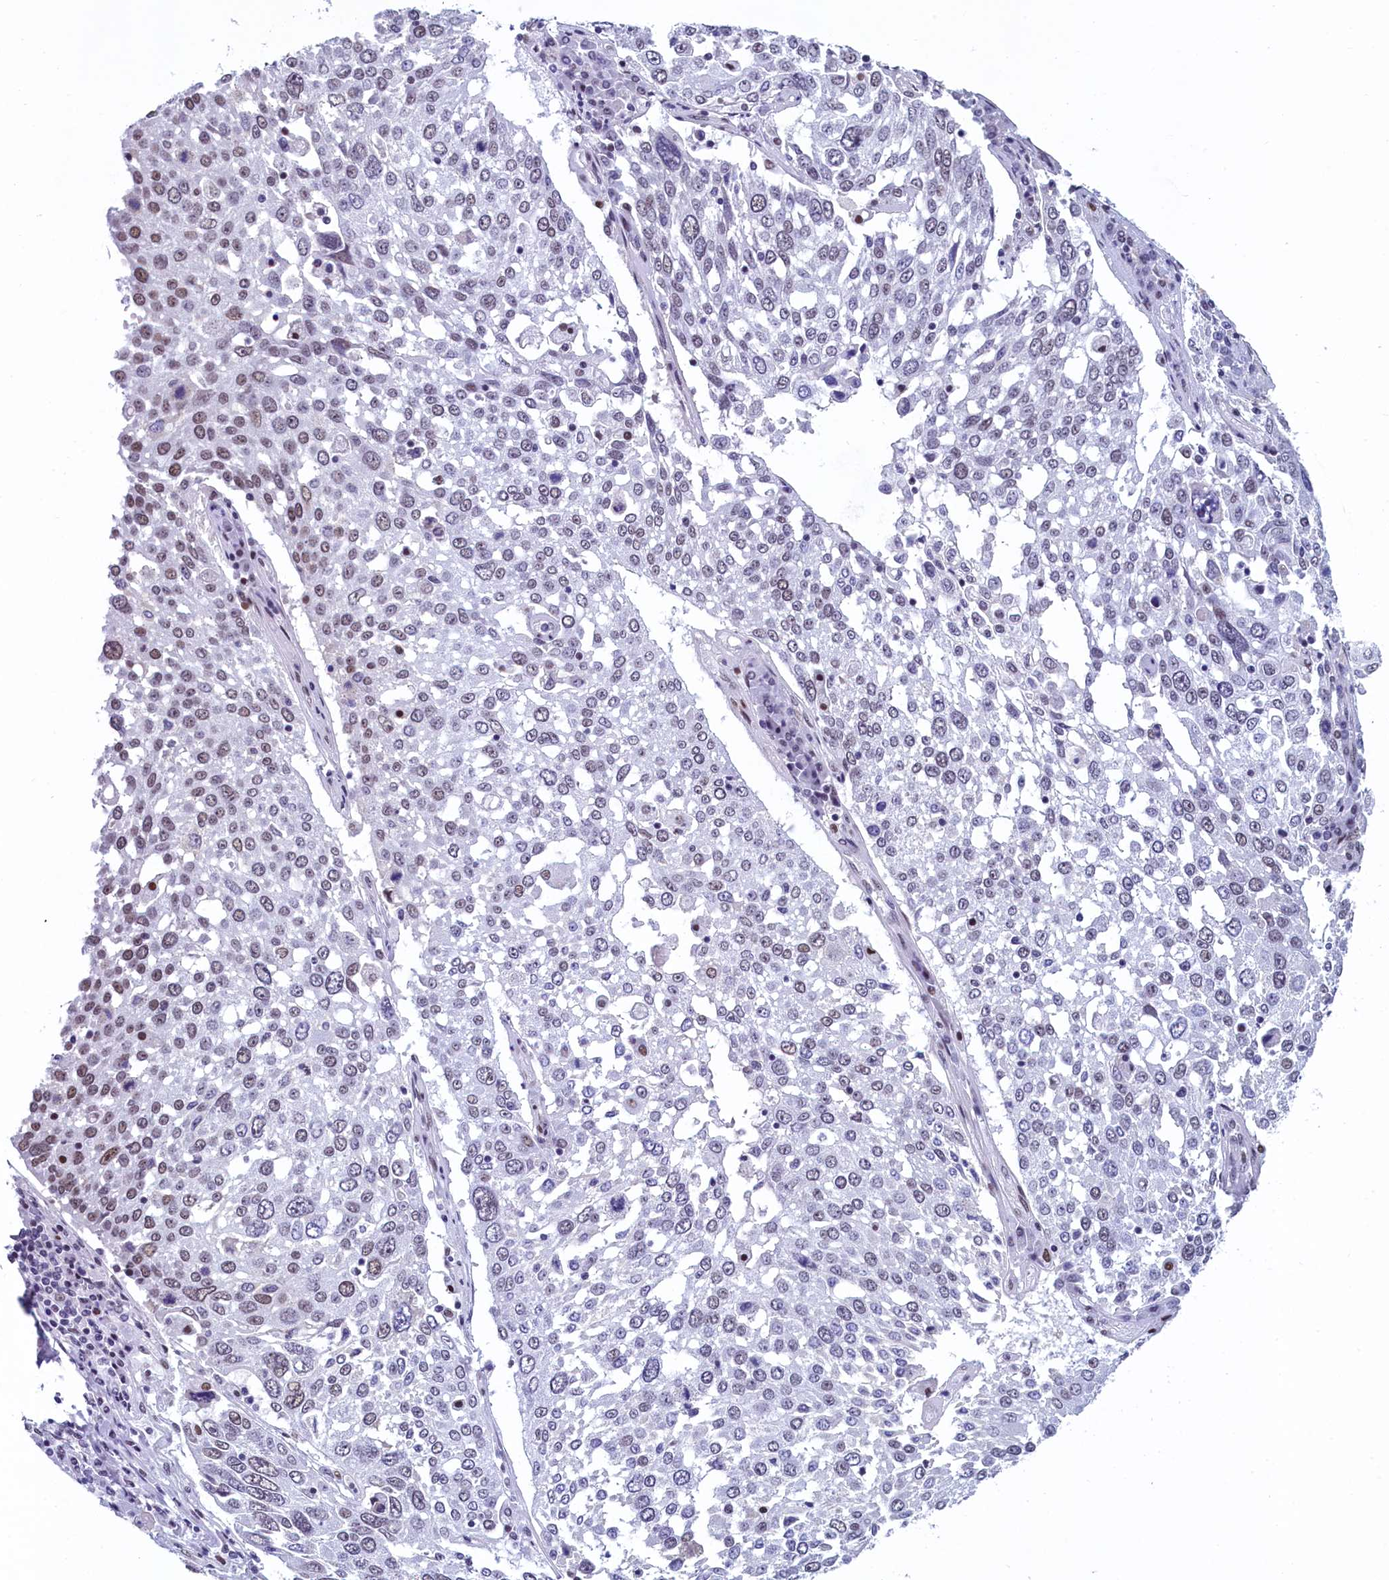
{"staining": {"intensity": "weak", "quantity": "25%-75%", "location": "nuclear"}, "tissue": "lung cancer", "cell_type": "Tumor cells", "image_type": "cancer", "snomed": [{"axis": "morphology", "description": "Squamous cell carcinoma, NOS"}, {"axis": "topography", "description": "Lung"}], "caption": "There is low levels of weak nuclear positivity in tumor cells of lung cancer, as demonstrated by immunohistochemical staining (brown color).", "gene": "SUGP2", "patient": {"sex": "male", "age": 65}}